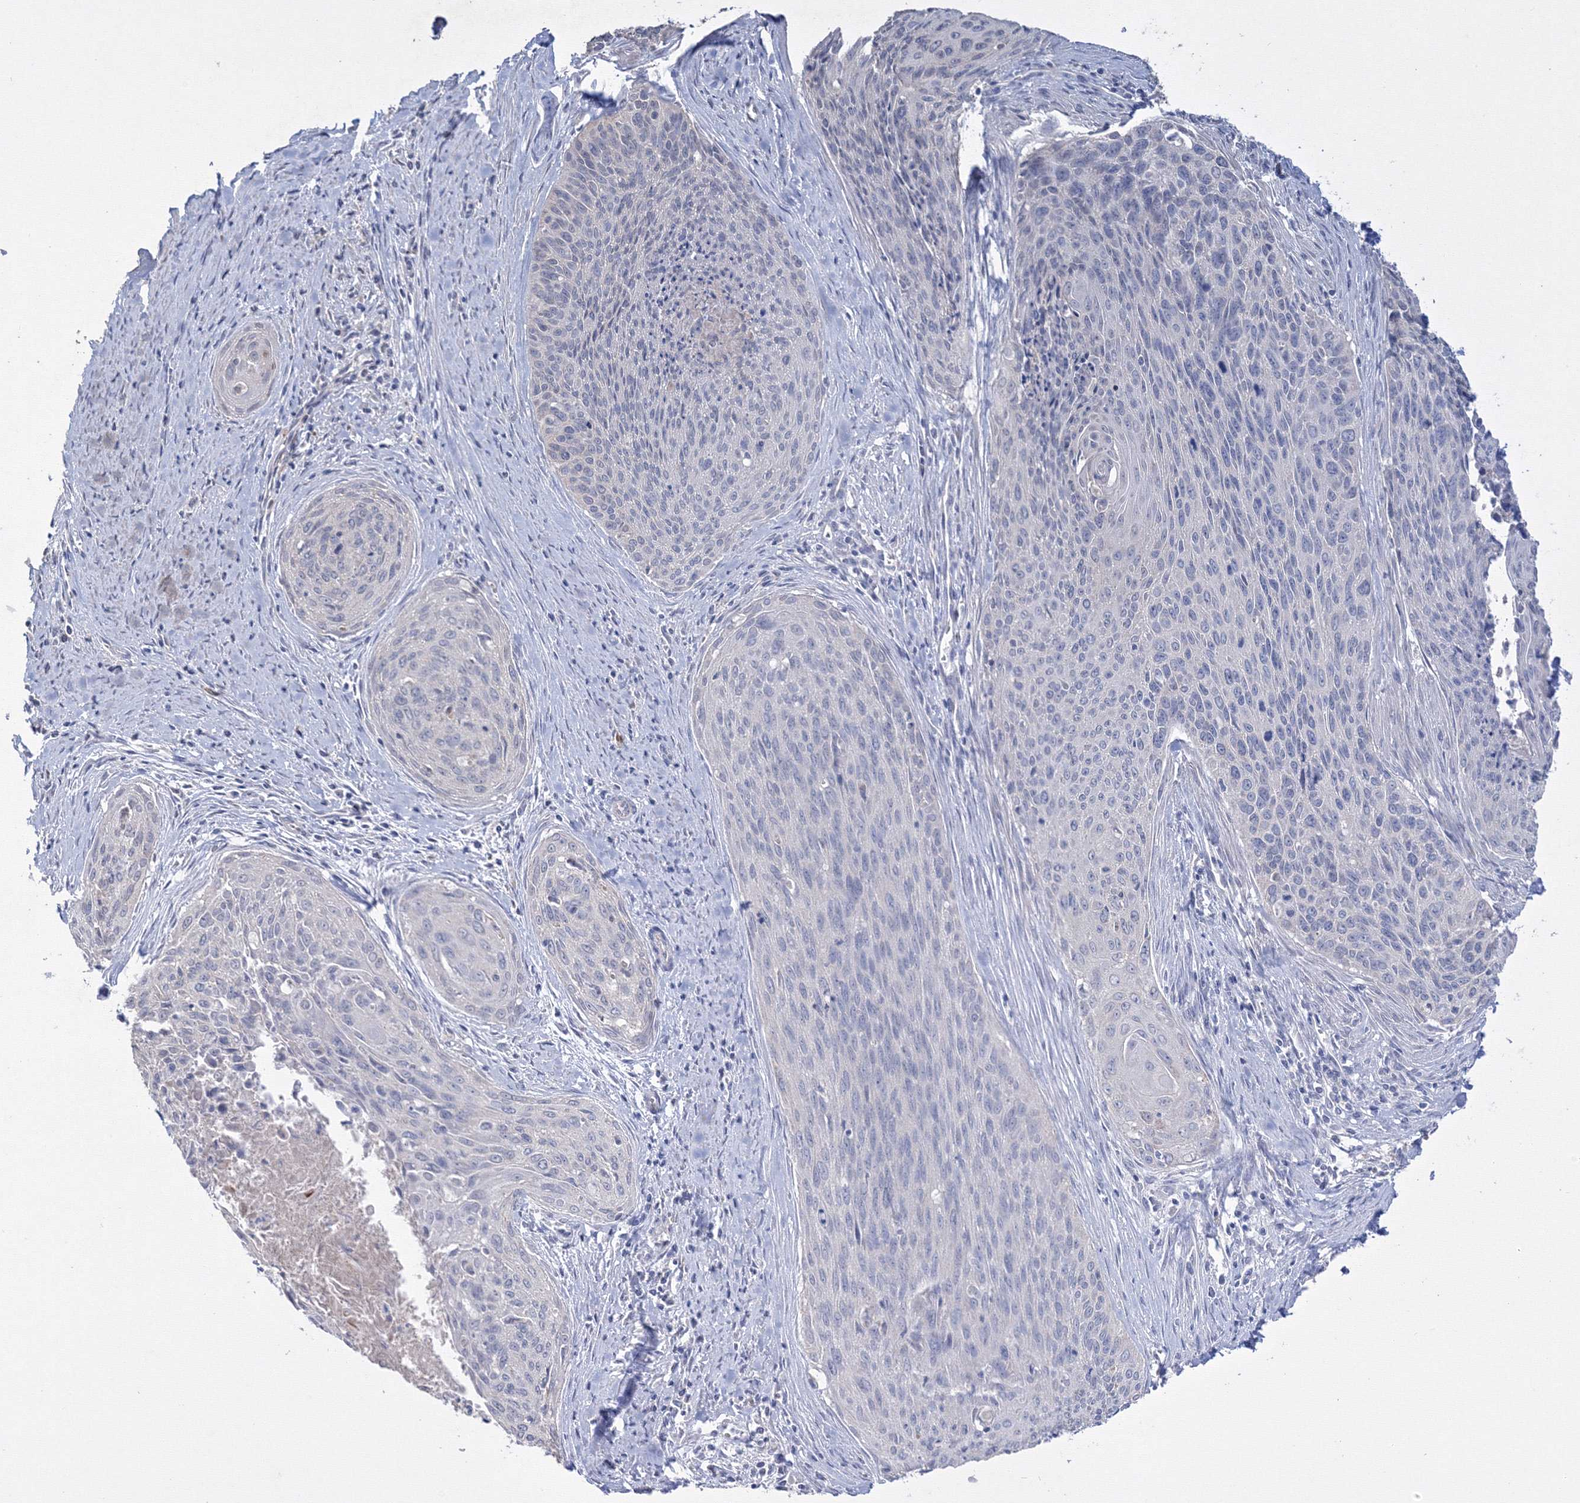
{"staining": {"intensity": "negative", "quantity": "none", "location": "none"}, "tissue": "cervical cancer", "cell_type": "Tumor cells", "image_type": "cancer", "snomed": [{"axis": "morphology", "description": "Squamous cell carcinoma, NOS"}, {"axis": "topography", "description": "Cervix"}], "caption": "A histopathology image of human cervical squamous cell carcinoma is negative for staining in tumor cells.", "gene": "GRSF1", "patient": {"sex": "female", "age": 55}}